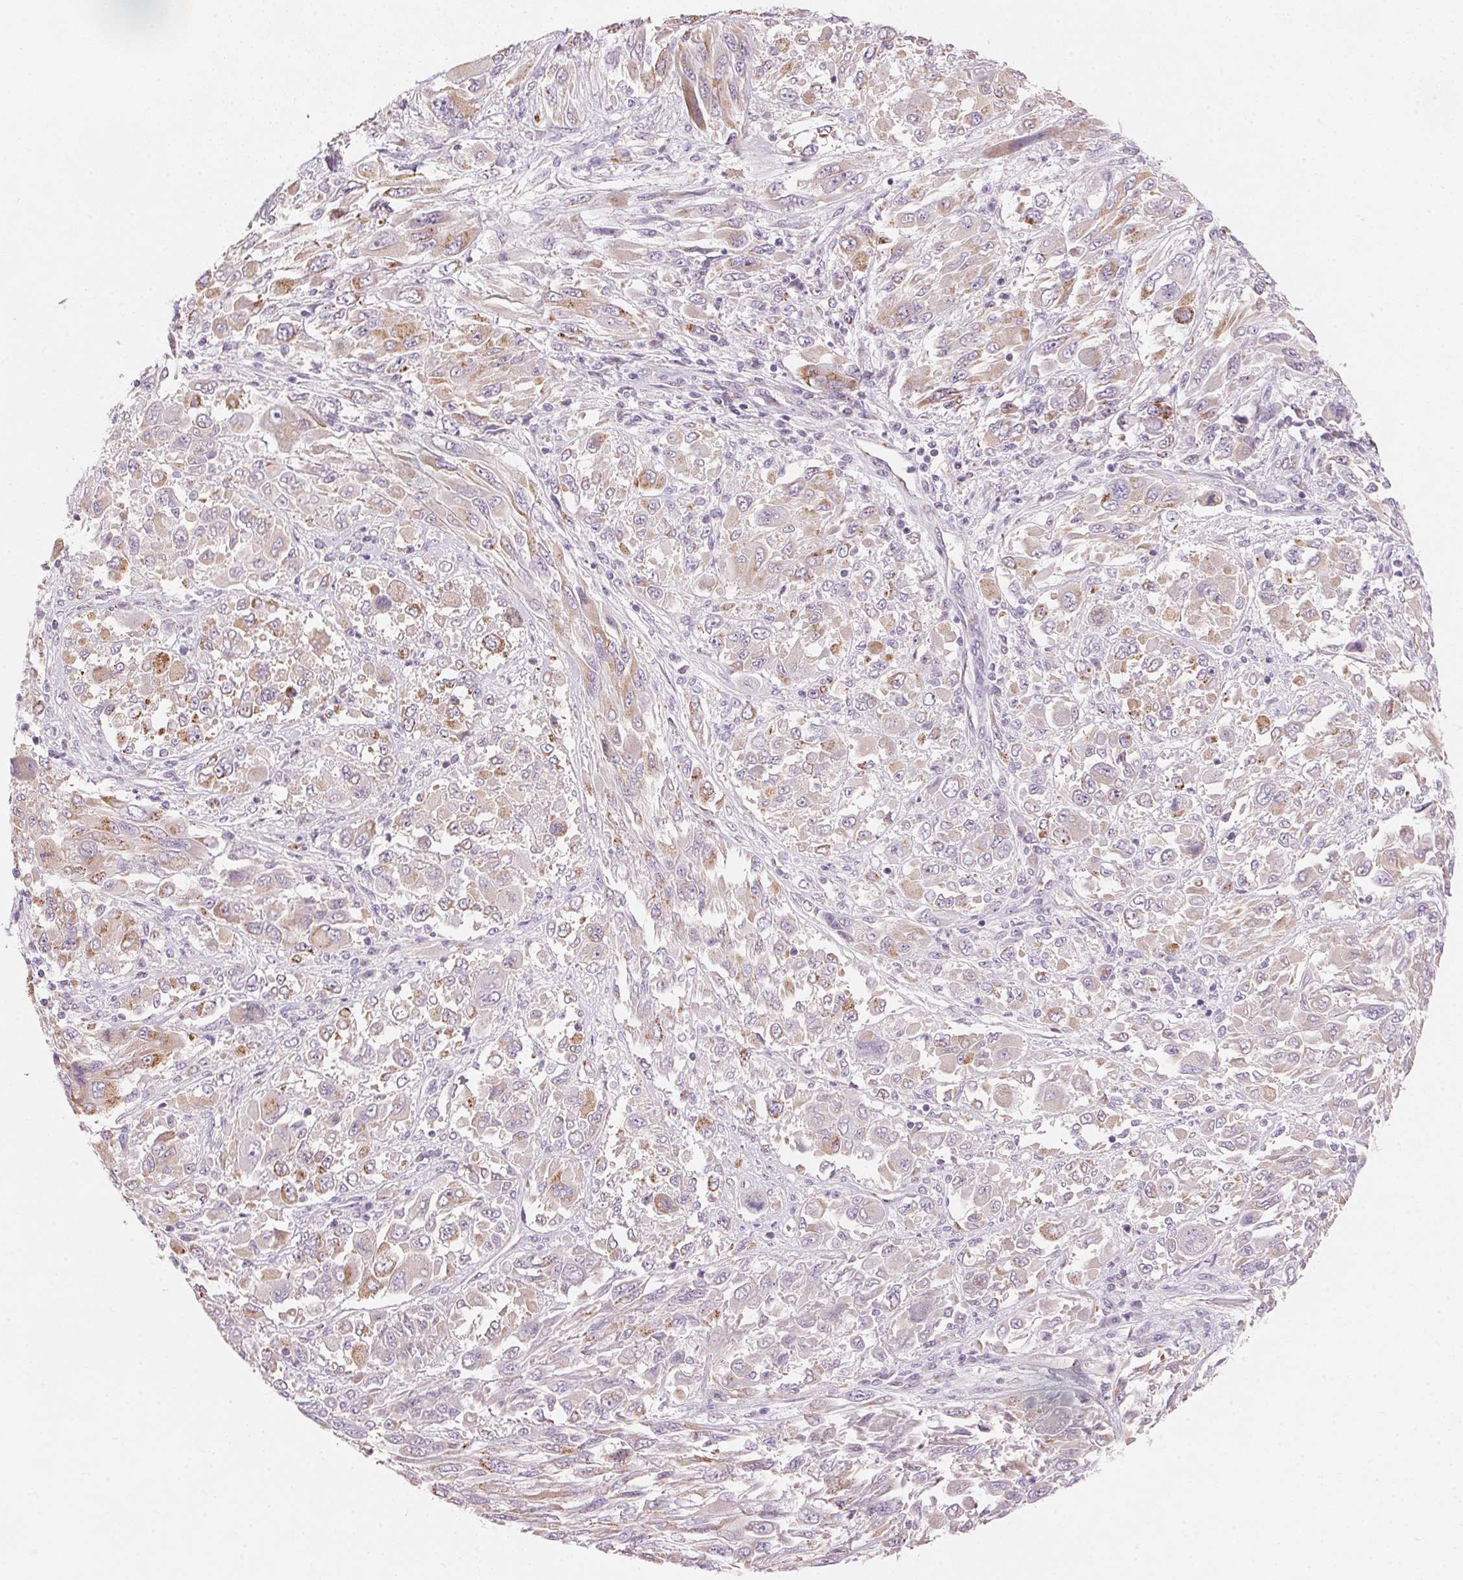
{"staining": {"intensity": "weak", "quantity": "25%-75%", "location": "cytoplasmic/membranous"}, "tissue": "melanoma", "cell_type": "Tumor cells", "image_type": "cancer", "snomed": [{"axis": "morphology", "description": "Malignant melanoma, NOS"}, {"axis": "topography", "description": "Skin"}], "caption": "Immunohistochemical staining of human malignant melanoma demonstrates low levels of weak cytoplasmic/membranous staining in about 25%-75% of tumor cells.", "gene": "DRAM2", "patient": {"sex": "female", "age": 91}}